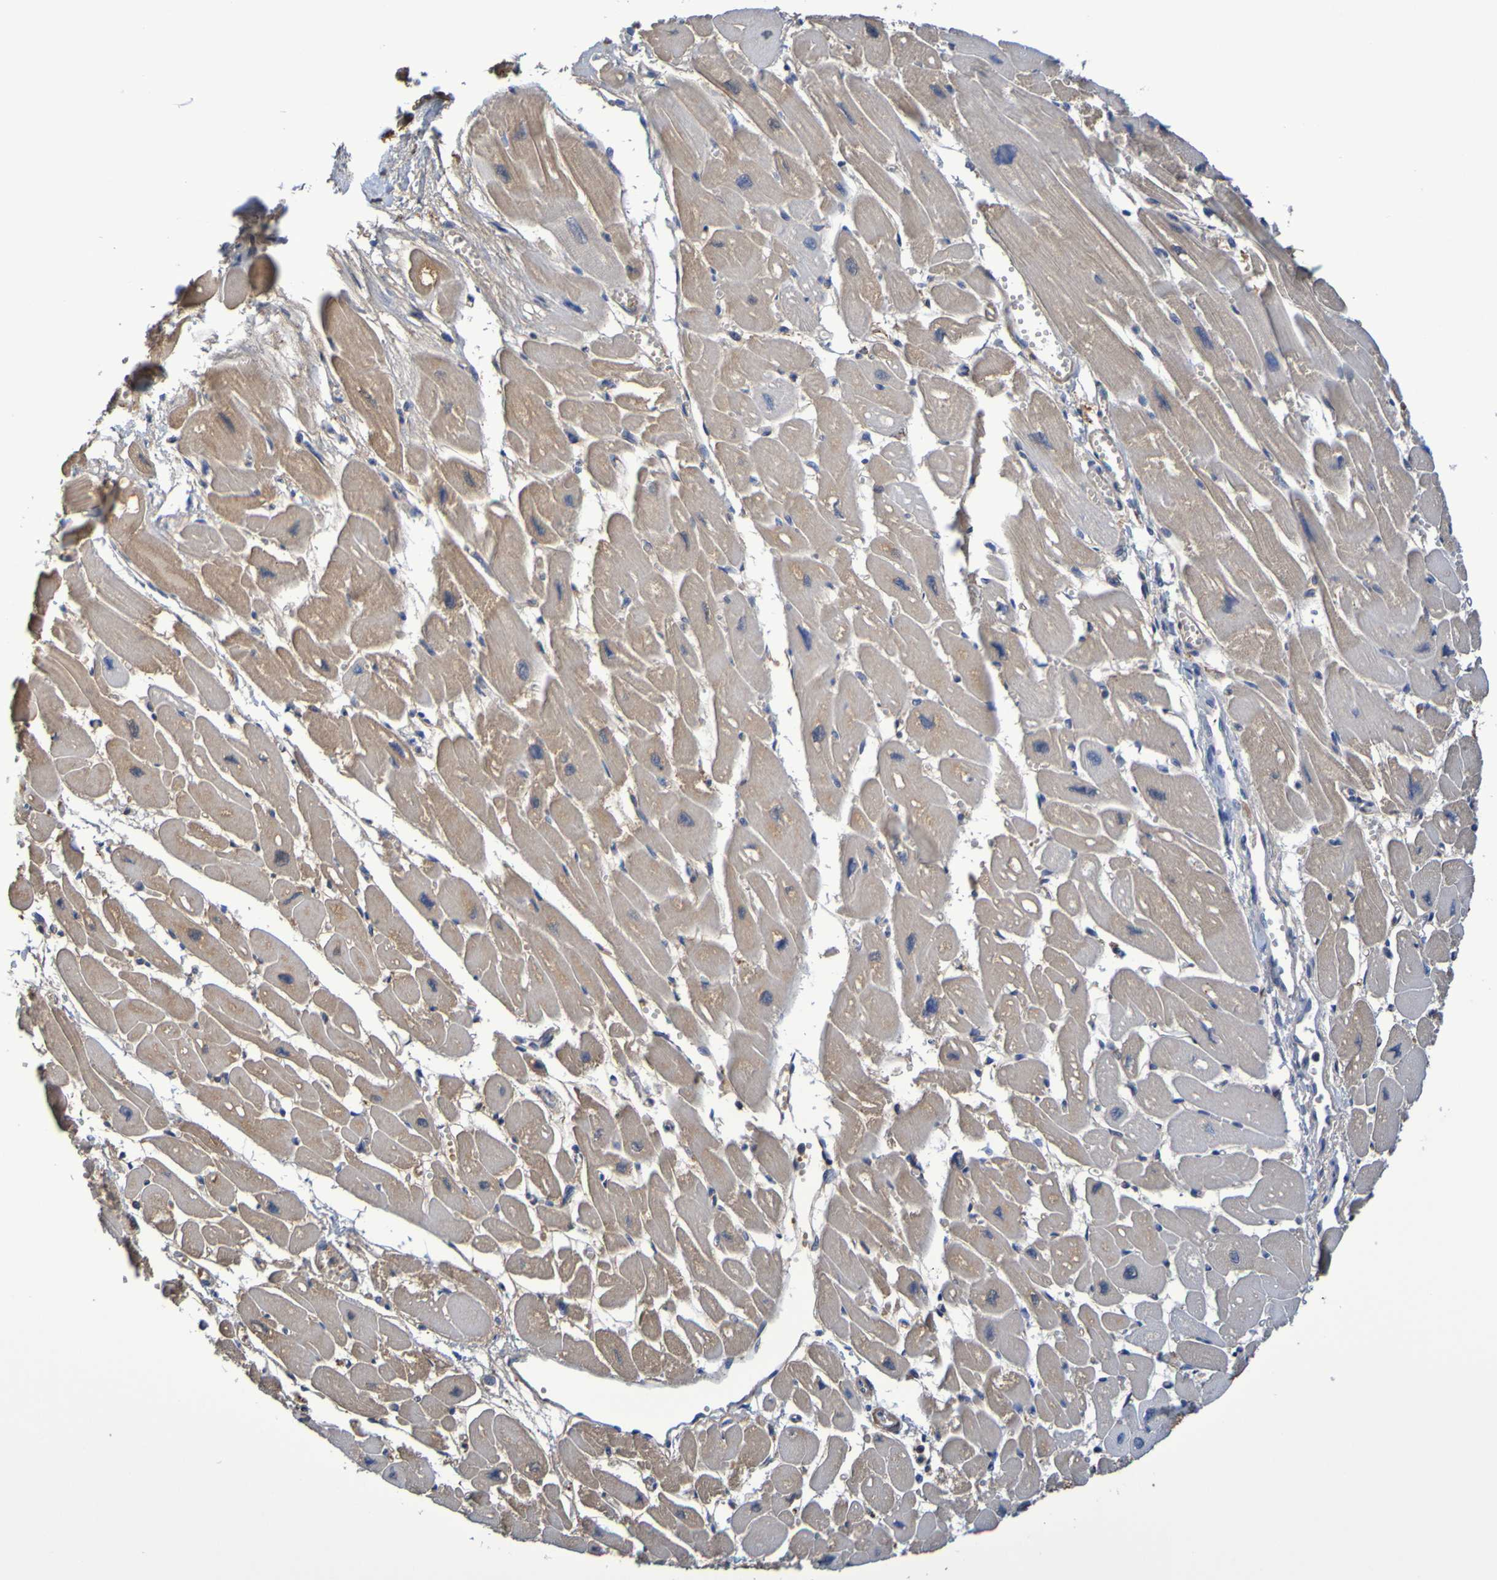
{"staining": {"intensity": "moderate", "quantity": "25%-75%", "location": "cytoplasmic/membranous"}, "tissue": "heart muscle", "cell_type": "Cardiomyocytes", "image_type": "normal", "snomed": [{"axis": "morphology", "description": "Normal tissue, NOS"}, {"axis": "topography", "description": "Heart"}], "caption": "Brown immunohistochemical staining in normal heart muscle shows moderate cytoplasmic/membranous expression in about 25%-75% of cardiomyocytes. (DAB (3,3'-diaminobenzidine) = brown stain, brightfield microscopy at high magnification).", "gene": "GAB3", "patient": {"sex": "female", "age": 54}}